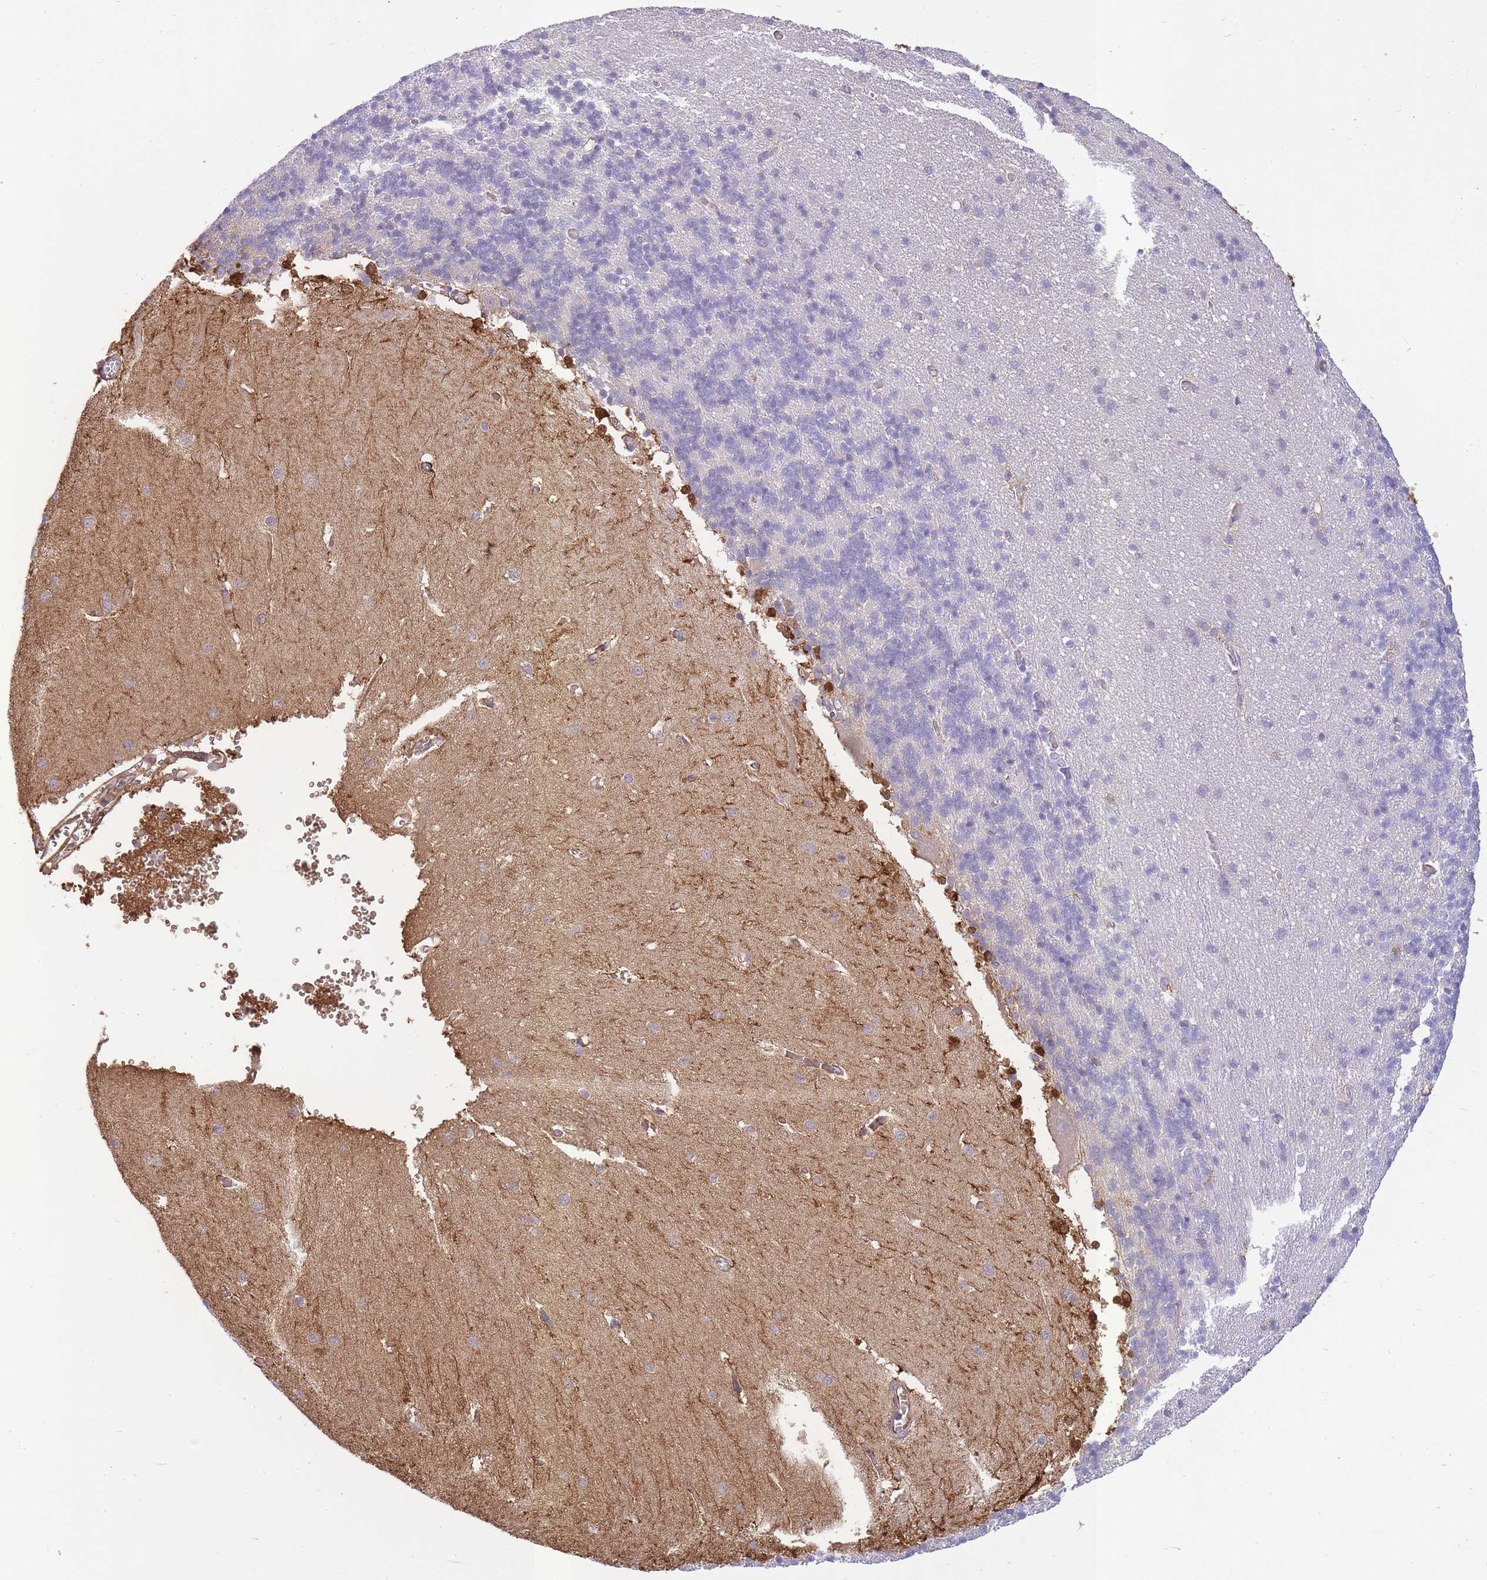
{"staining": {"intensity": "negative", "quantity": "none", "location": "none"}, "tissue": "cerebellum", "cell_type": "Cells in granular layer", "image_type": "normal", "snomed": [{"axis": "morphology", "description": "Normal tissue, NOS"}, {"axis": "topography", "description": "Cerebellum"}], "caption": "Micrograph shows no significant protein positivity in cells in granular layer of unremarkable cerebellum. (DAB immunohistochemistry (IHC) with hematoxylin counter stain).", "gene": "ECPAS", "patient": {"sex": "male", "age": 37}}